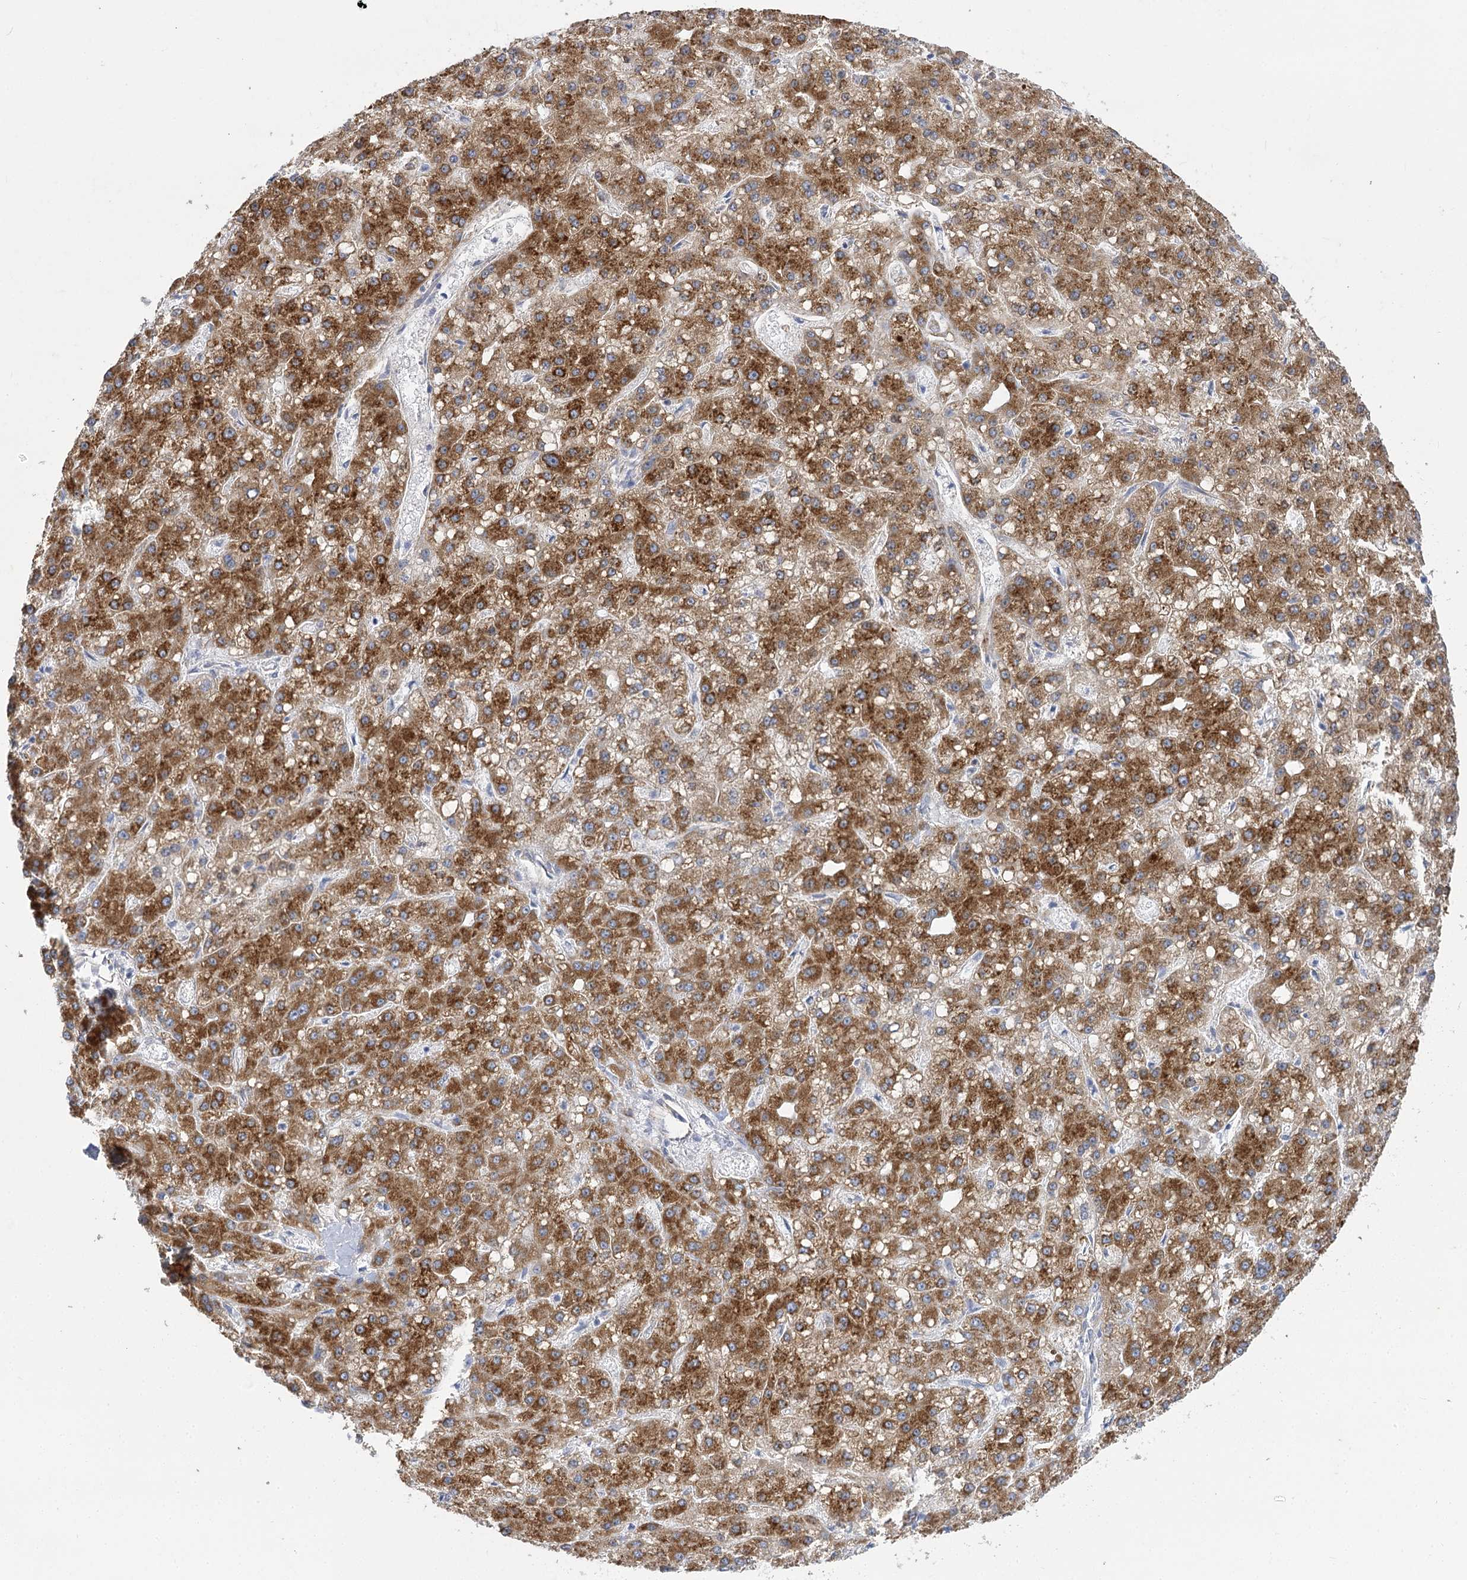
{"staining": {"intensity": "moderate", "quantity": ">75%", "location": "cytoplasmic/membranous"}, "tissue": "liver cancer", "cell_type": "Tumor cells", "image_type": "cancer", "snomed": [{"axis": "morphology", "description": "Carcinoma, Hepatocellular, NOS"}, {"axis": "topography", "description": "Liver"}], "caption": "Moderate cytoplasmic/membranous protein expression is identified in about >75% of tumor cells in liver hepatocellular carcinoma. The staining was performed using DAB to visualize the protein expression in brown, while the nuclei were stained in blue with hematoxylin (Magnification: 20x).", "gene": "DHTKD1", "patient": {"sex": "male", "age": 67}}